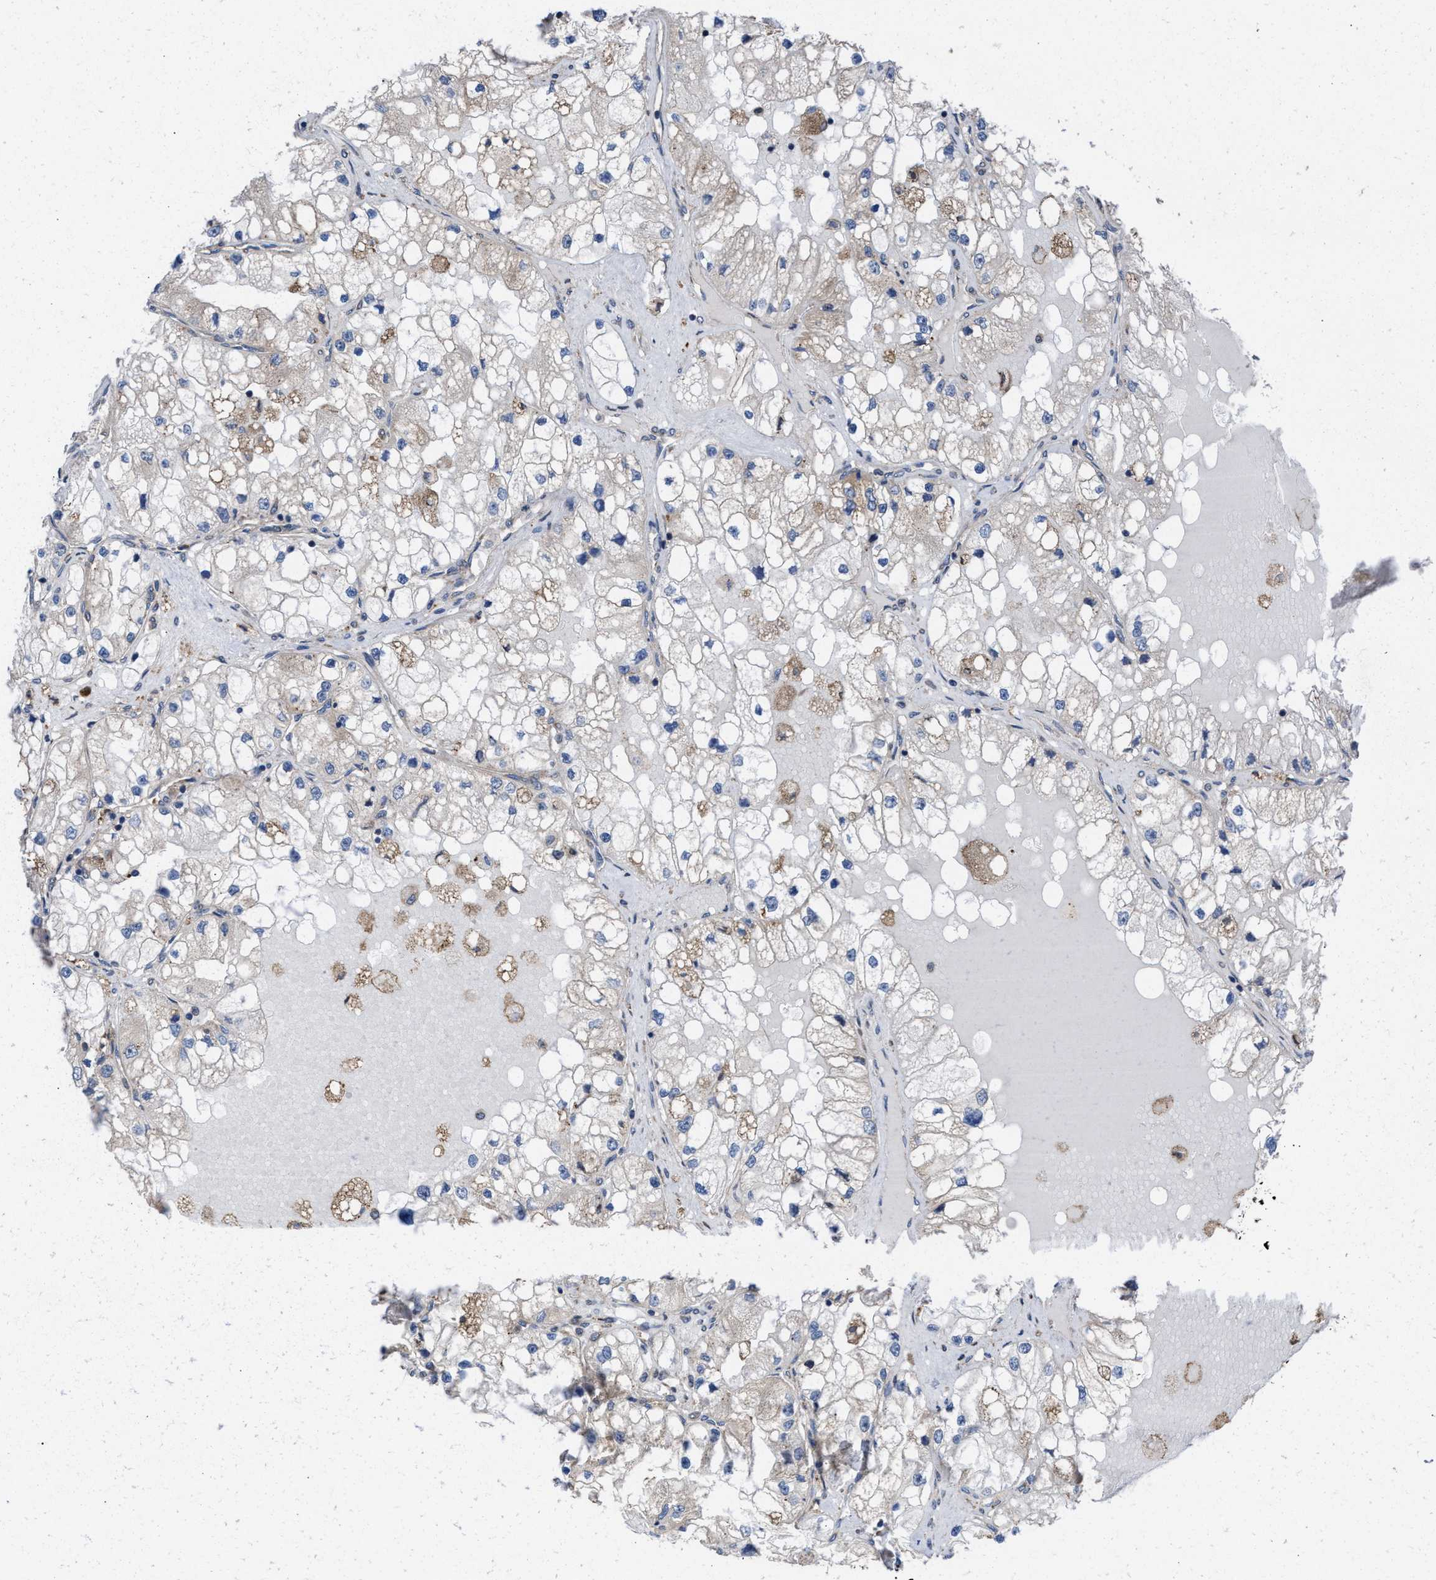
{"staining": {"intensity": "negative", "quantity": "none", "location": "none"}, "tissue": "renal cancer", "cell_type": "Tumor cells", "image_type": "cancer", "snomed": [{"axis": "morphology", "description": "Adenocarcinoma, NOS"}, {"axis": "topography", "description": "Kidney"}], "caption": "IHC histopathology image of neoplastic tissue: adenocarcinoma (renal) stained with DAB (3,3'-diaminobenzidine) displays no significant protein expression in tumor cells. (DAB immunohistochemistry (IHC) visualized using brightfield microscopy, high magnification).", "gene": "TP53BP2", "patient": {"sex": "male", "age": 68}}